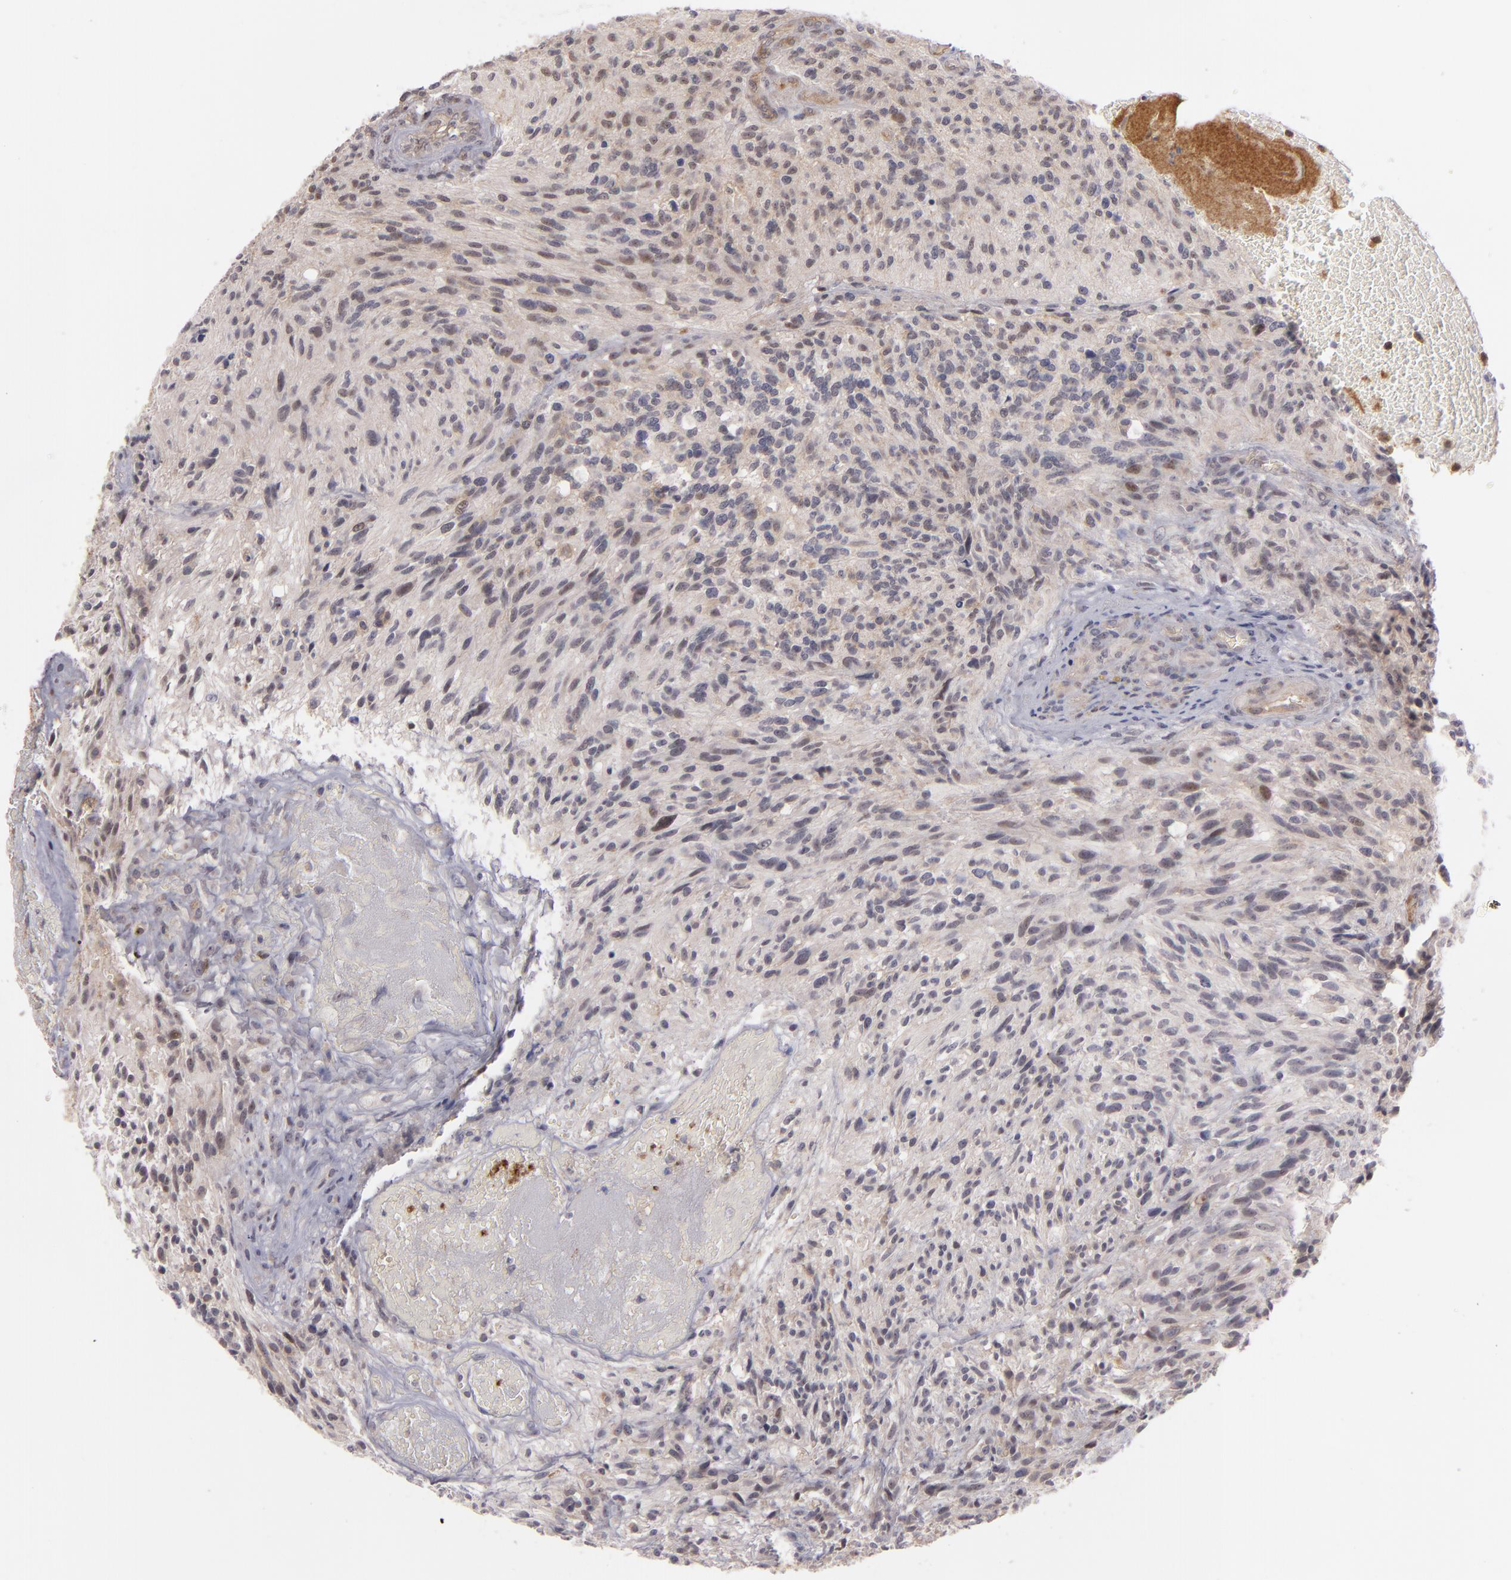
{"staining": {"intensity": "weak", "quantity": "<25%", "location": "nuclear"}, "tissue": "glioma", "cell_type": "Tumor cells", "image_type": "cancer", "snomed": [{"axis": "morphology", "description": "Normal tissue, NOS"}, {"axis": "morphology", "description": "Glioma, malignant, High grade"}, {"axis": "topography", "description": "Cerebral cortex"}], "caption": "This is a histopathology image of immunohistochemistry (IHC) staining of malignant glioma (high-grade), which shows no staining in tumor cells.", "gene": "STX3", "patient": {"sex": "male", "age": 75}}